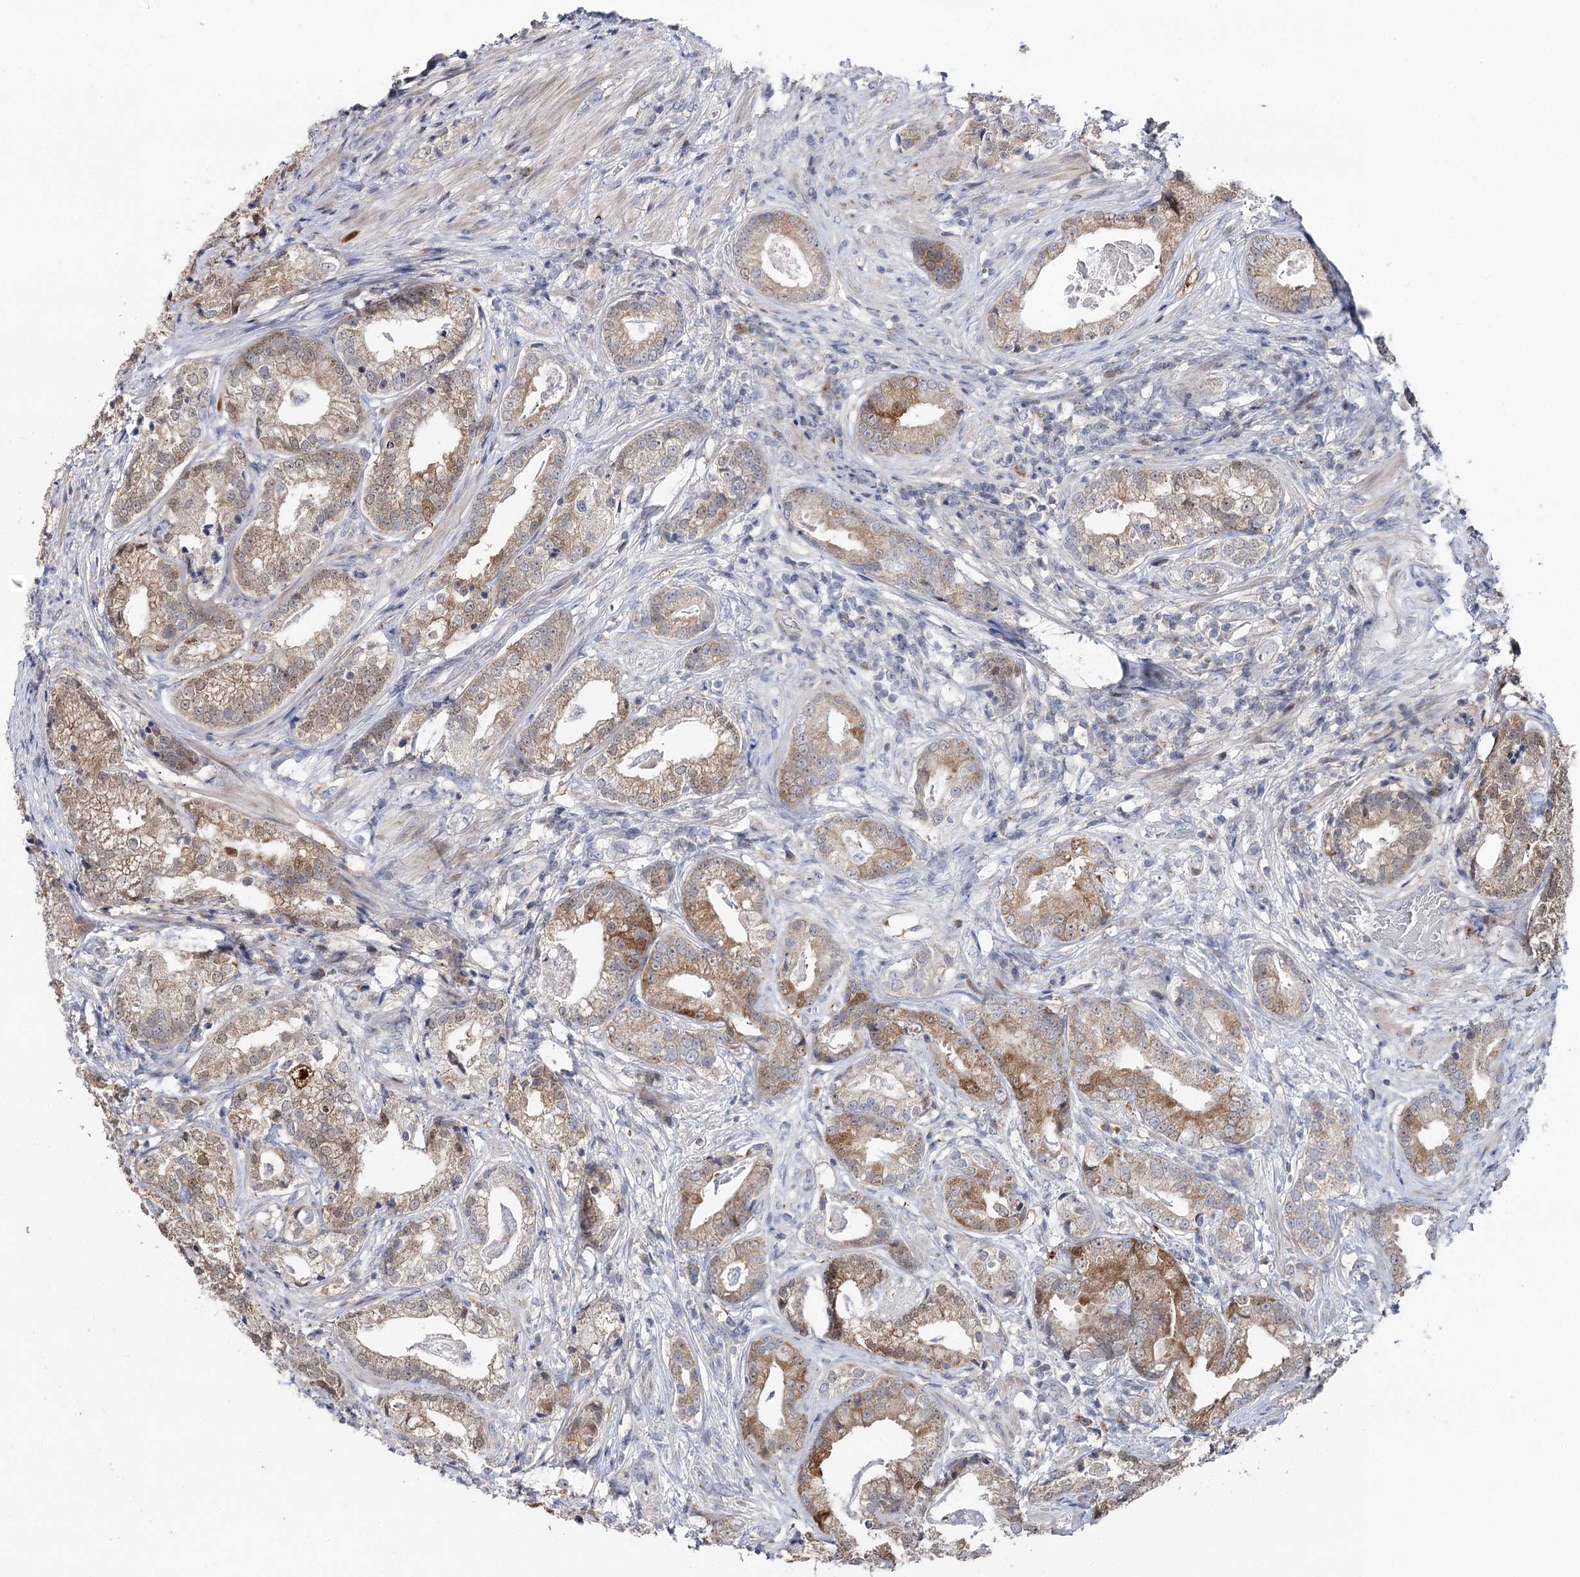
{"staining": {"intensity": "moderate", "quantity": ">75%", "location": "cytoplasmic/membranous"}, "tissue": "prostate cancer", "cell_type": "Tumor cells", "image_type": "cancer", "snomed": [{"axis": "morphology", "description": "Adenocarcinoma, High grade"}, {"axis": "topography", "description": "Prostate"}], "caption": "This is a photomicrograph of IHC staining of adenocarcinoma (high-grade) (prostate), which shows moderate positivity in the cytoplasmic/membranous of tumor cells.", "gene": "PTGR1", "patient": {"sex": "male", "age": 69}}